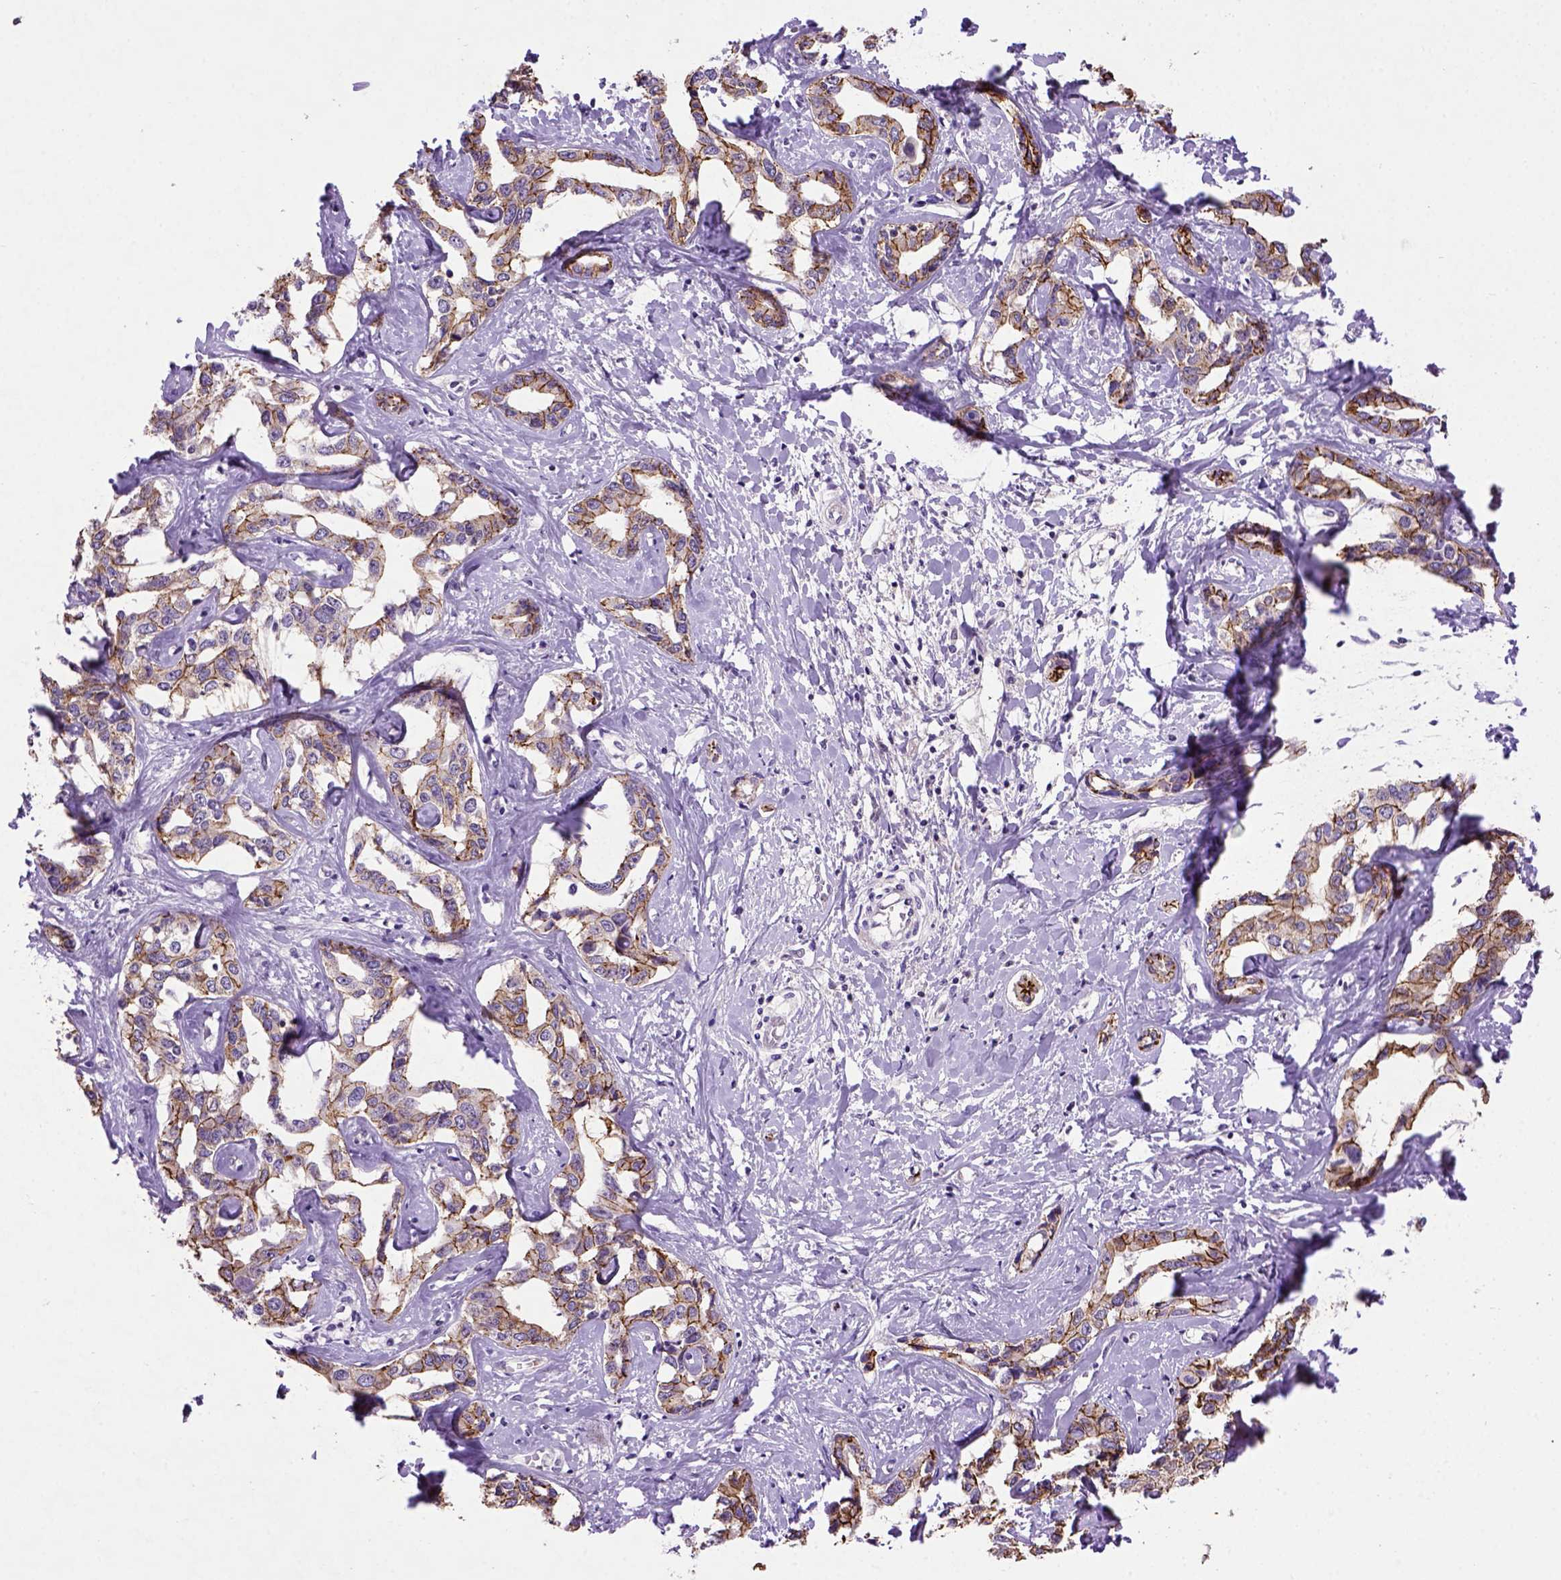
{"staining": {"intensity": "strong", "quantity": ">75%", "location": "cytoplasmic/membranous"}, "tissue": "liver cancer", "cell_type": "Tumor cells", "image_type": "cancer", "snomed": [{"axis": "morphology", "description": "Cholangiocarcinoma"}, {"axis": "topography", "description": "Liver"}], "caption": "Protein expression analysis of human liver cancer (cholangiocarcinoma) reveals strong cytoplasmic/membranous expression in approximately >75% of tumor cells.", "gene": "CDH1", "patient": {"sex": "male", "age": 59}}